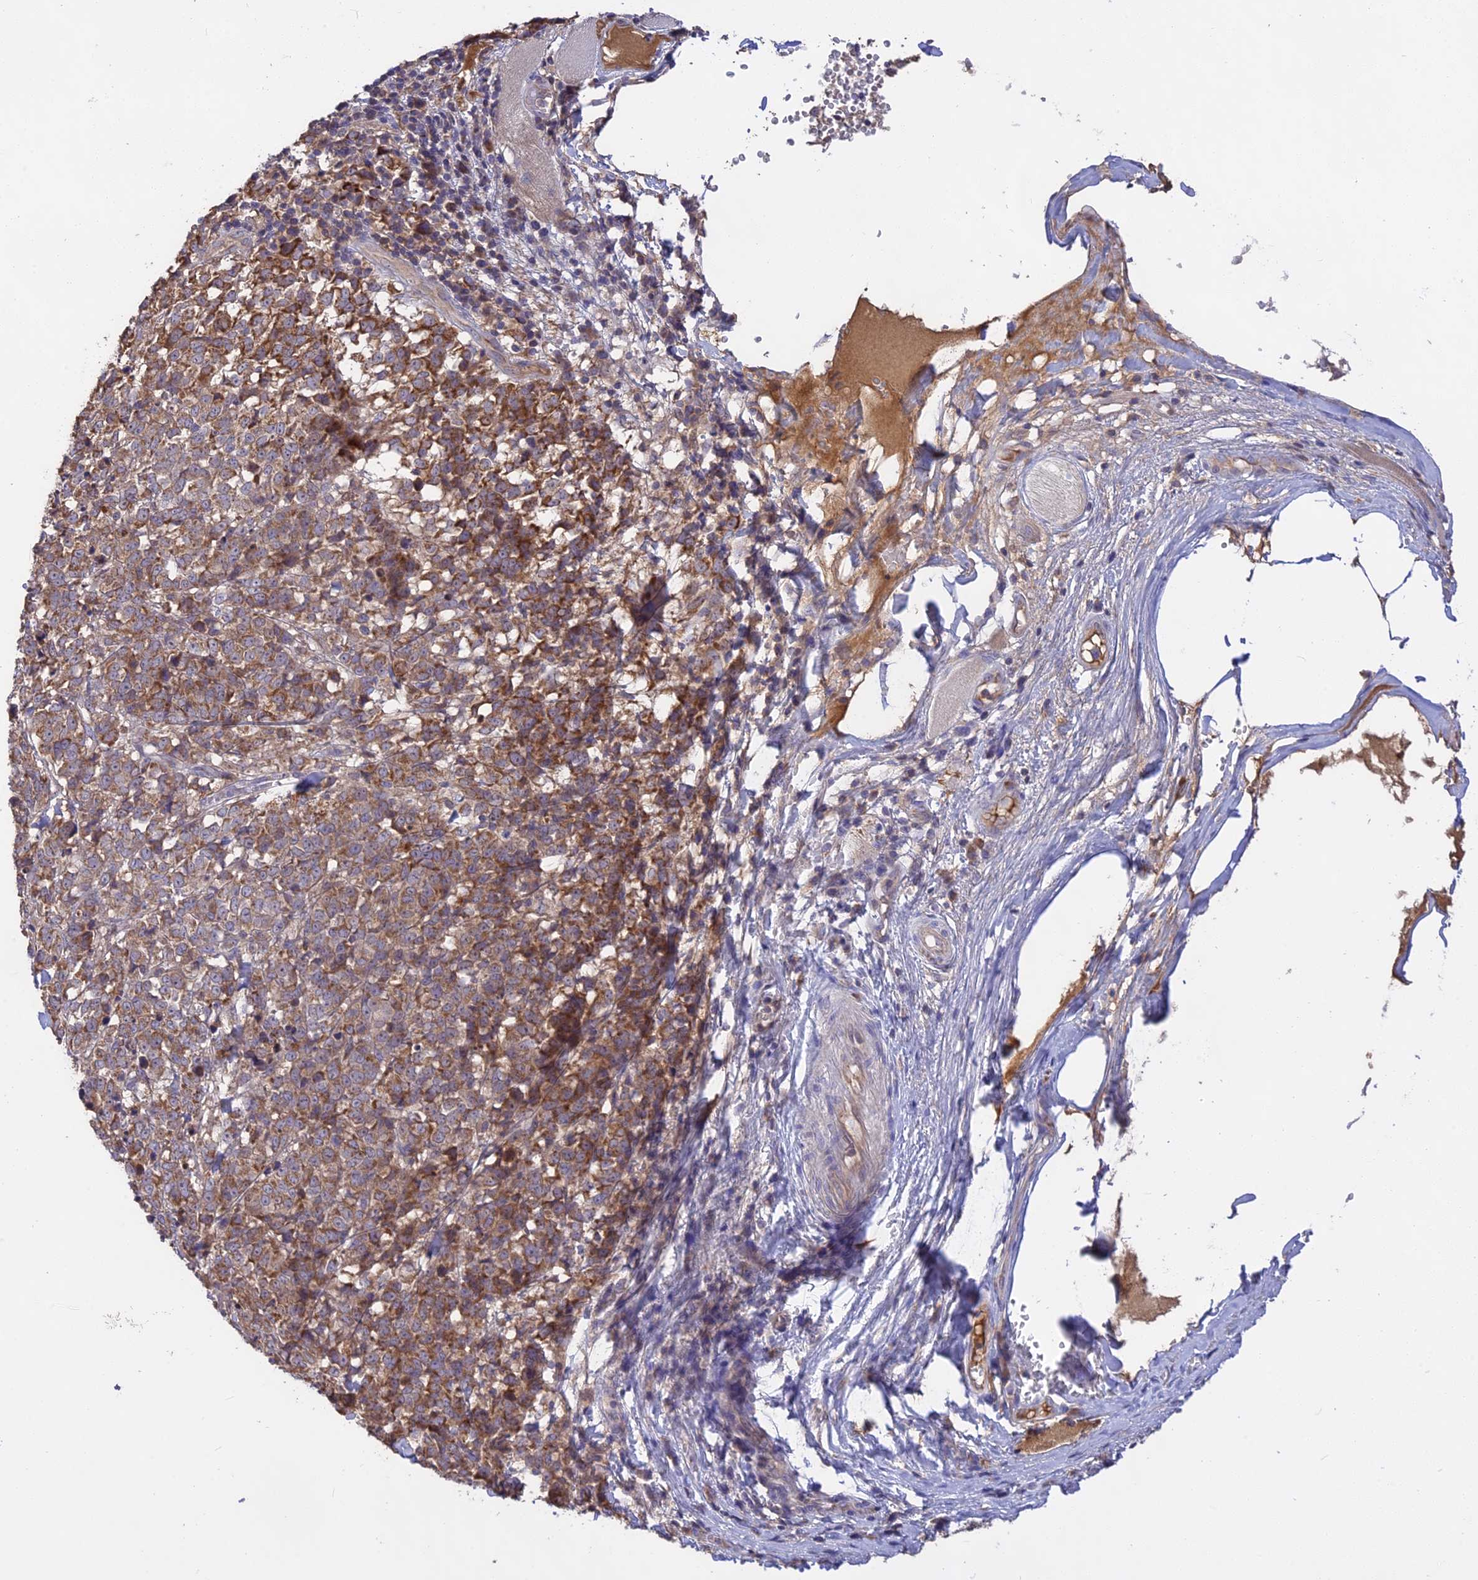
{"staining": {"intensity": "moderate", "quantity": ">75%", "location": "cytoplasmic/membranous"}, "tissue": "melanoma", "cell_type": "Tumor cells", "image_type": "cancer", "snomed": [{"axis": "morphology", "description": "Malignant melanoma, NOS"}, {"axis": "topography", "description": "Skin"}], "caption": "A brown stain labels moderate cytoplasmic/membranous staining of a protein in malignant melanoma tumor cells.", "gene": "NUDT8", "patient": {"sex": "female", "age": 72}}